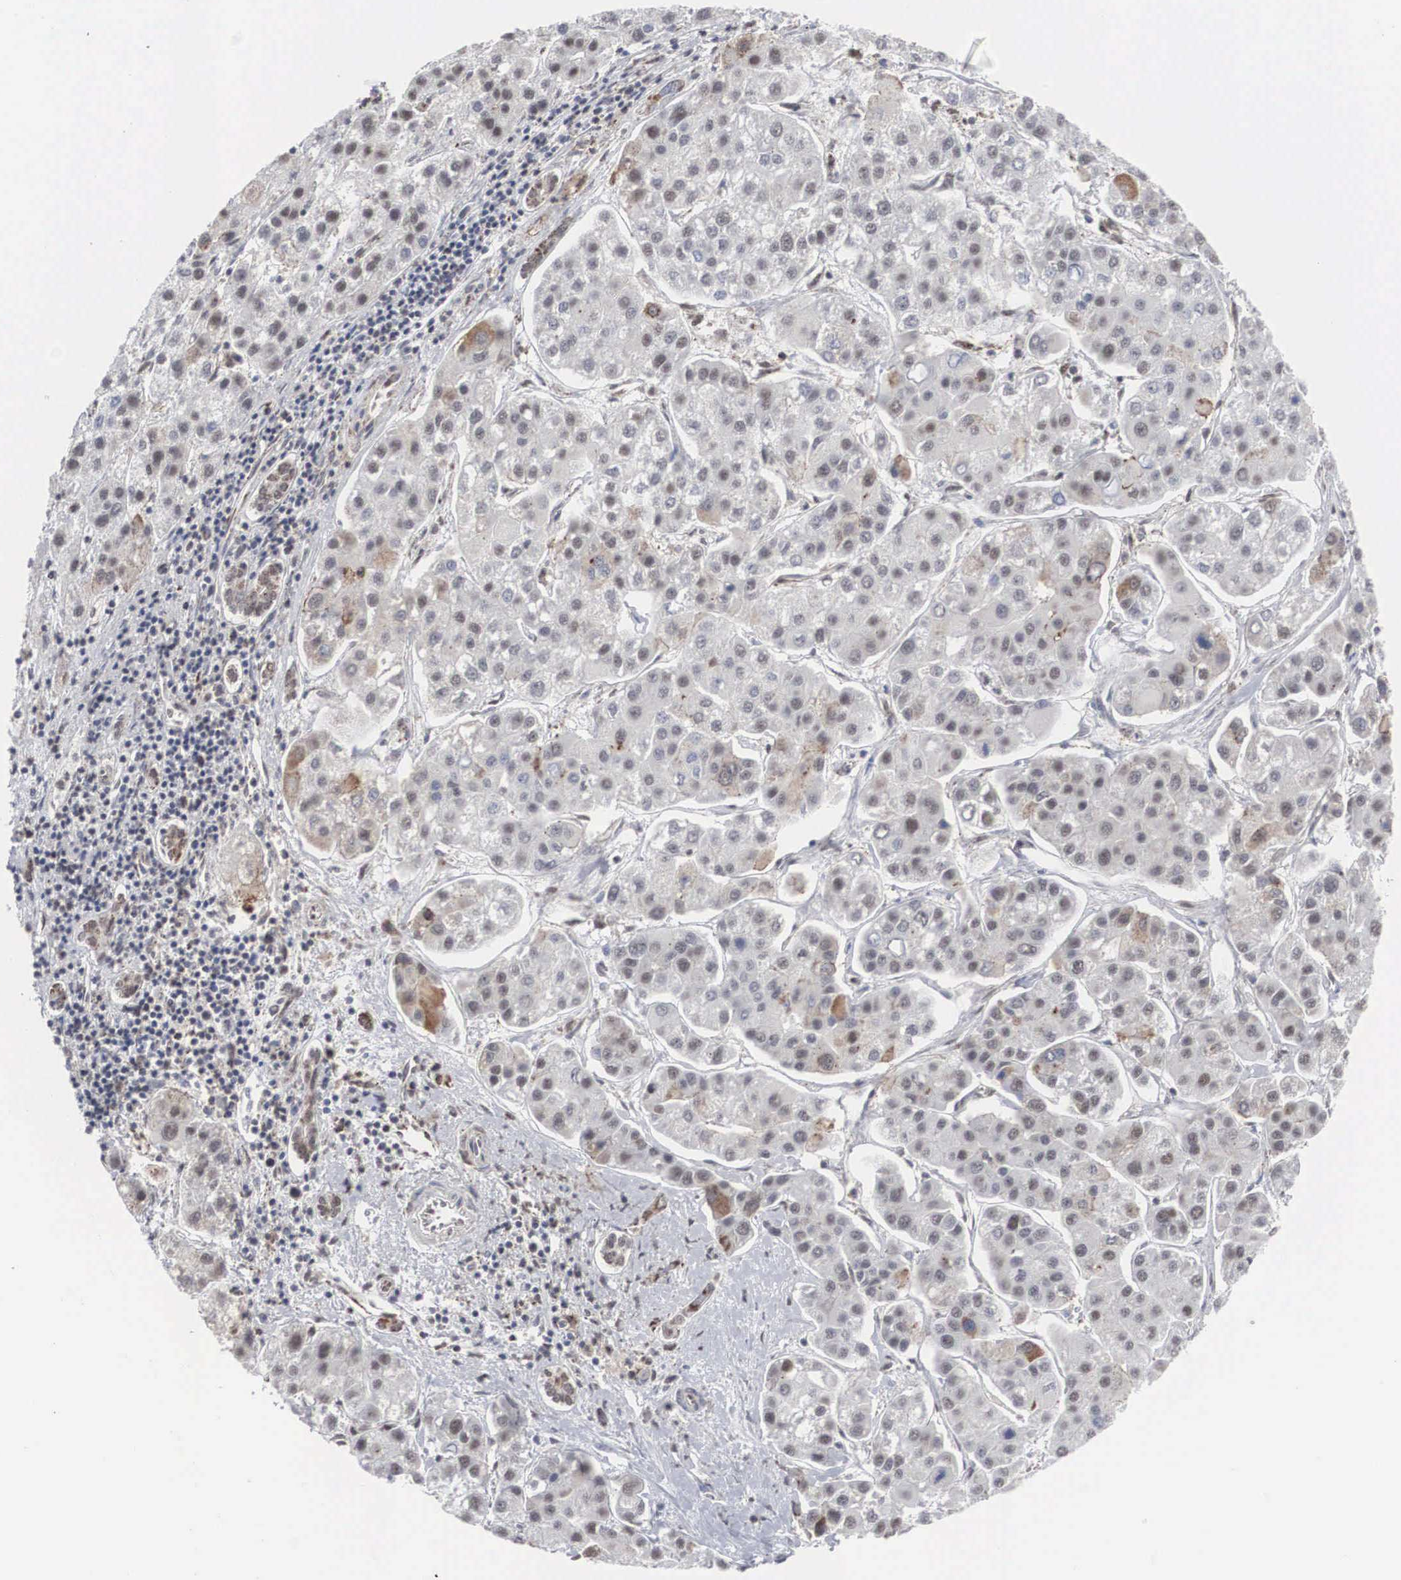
{"staining": {"intensity": "weak", "quantity": "<25%", "location": "cytoplasmic/membranous,nuclear"}, "tissue": "liver cancer", "cell_type": "Tumor cells", "image_type": "cancer", "snomed": [{"axis": "morphology", "description": "Carcinoma, Hepatocellular, NOS"}, {"axis": "topography", "description": "Liver"}], "caption": "Immunohistochemical staining of human liver cancer exhibits no significant positivity in tumor cells. (DAB (3,3'-diaminobenzidine) immunohistochemistry (IHC) with hematoxylin counter stain).", "gene": "AUTS2", "patient": {"sex": "female", "age": 85}}